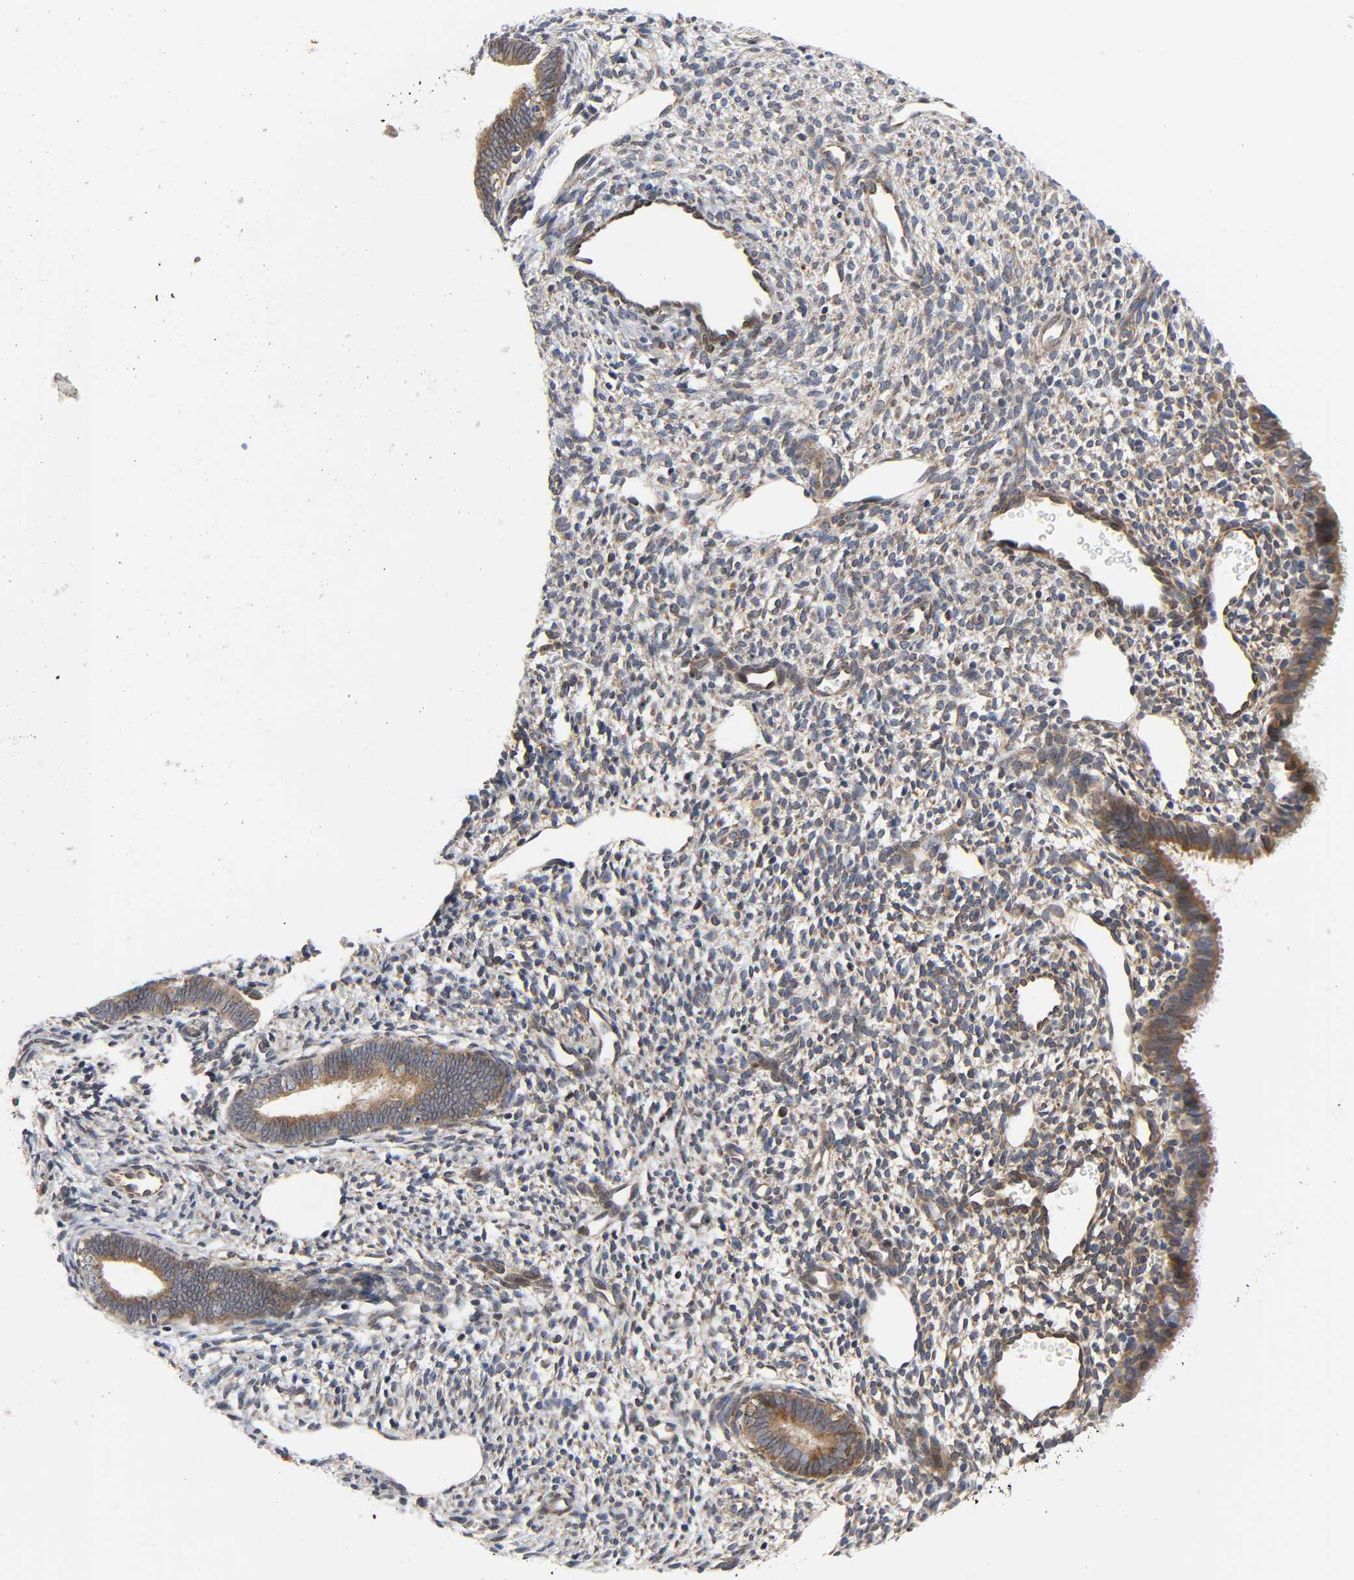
{"staining": {"intensity": "weak", "quantity": "25%-75%", "location": "cytoplasmic/membranous"}, "tissue": "endometrium", "cell_type": "Cells in endometrial stroma", "image_type": "normal", "snomed": [{"axis": "morphology", "description": "Normal tissue, NOS"}, {"axis": "topography", "description": "Endometrium"}], "caption": "Brown immunohistochemical staining in benign human endometrium reveals weak cytoplasmic/membranous expression in about 25%-75% of cells in endometrial stroma. Nuclei are stained in blue.", "gene": "ASB6", "patient": {"sex": "female", "age": 27}}